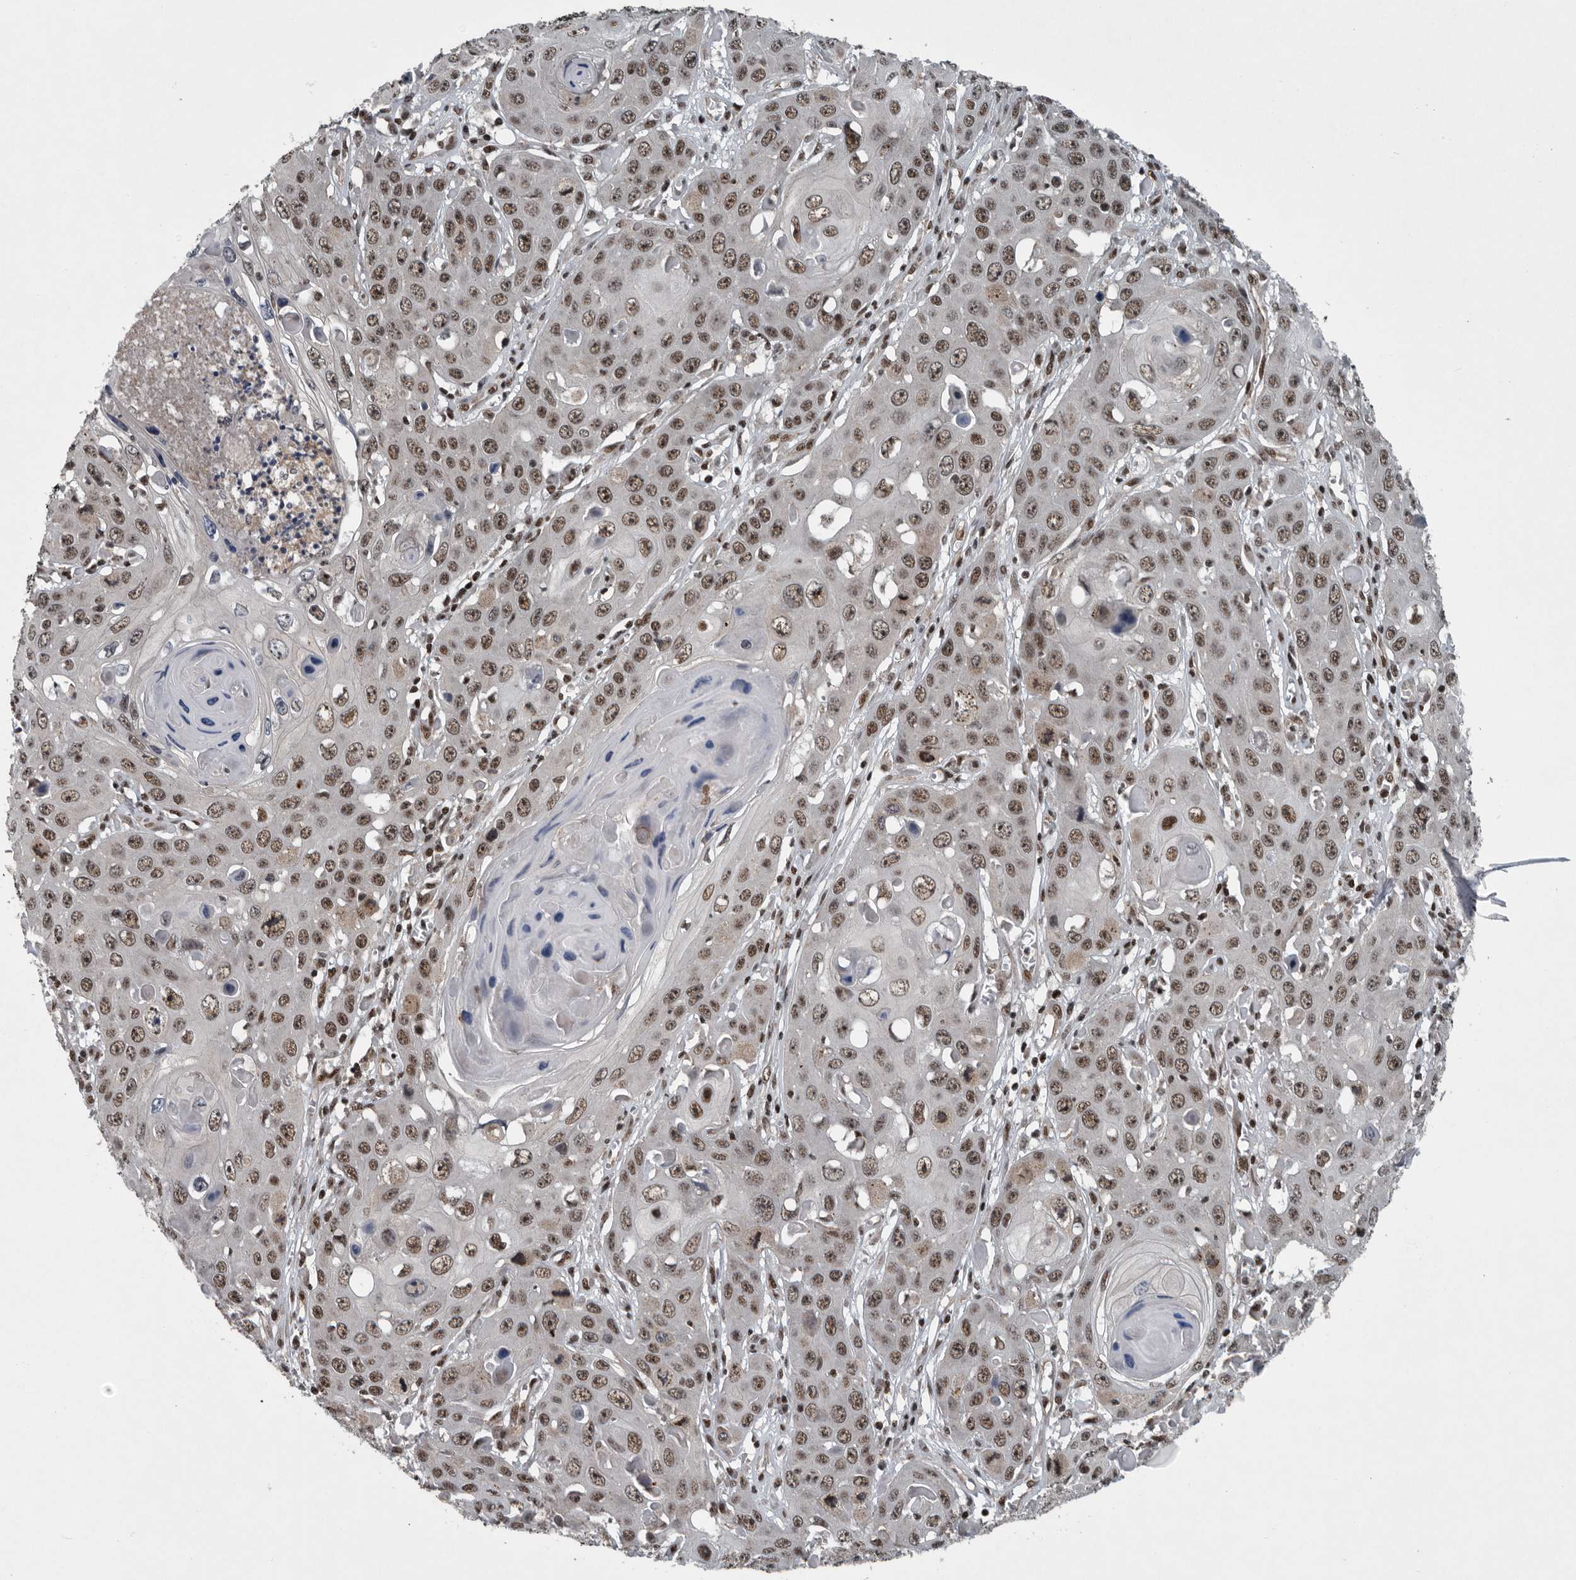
{"staining": {"intensity": "moderate", "quantity": ">75%", "location": "nuclear"}, "tissue": "skin cancer", "cell_type": "Tumor cells", "image_type": "cancer", "snomed": [{"axis": "morphology", "description": "Squamous cell carcinoma, NOS"}, {"axis": "topography", "description": "Skin"}], "caption": "Protein positivity by immunohistochemistry exhibits moderate nuclear positivity in about >75% of tumor cells in skin cancer (squamous cell carcinoma).", "gene": "SENP7", "patient": {"sex": "male", "age": 55}}